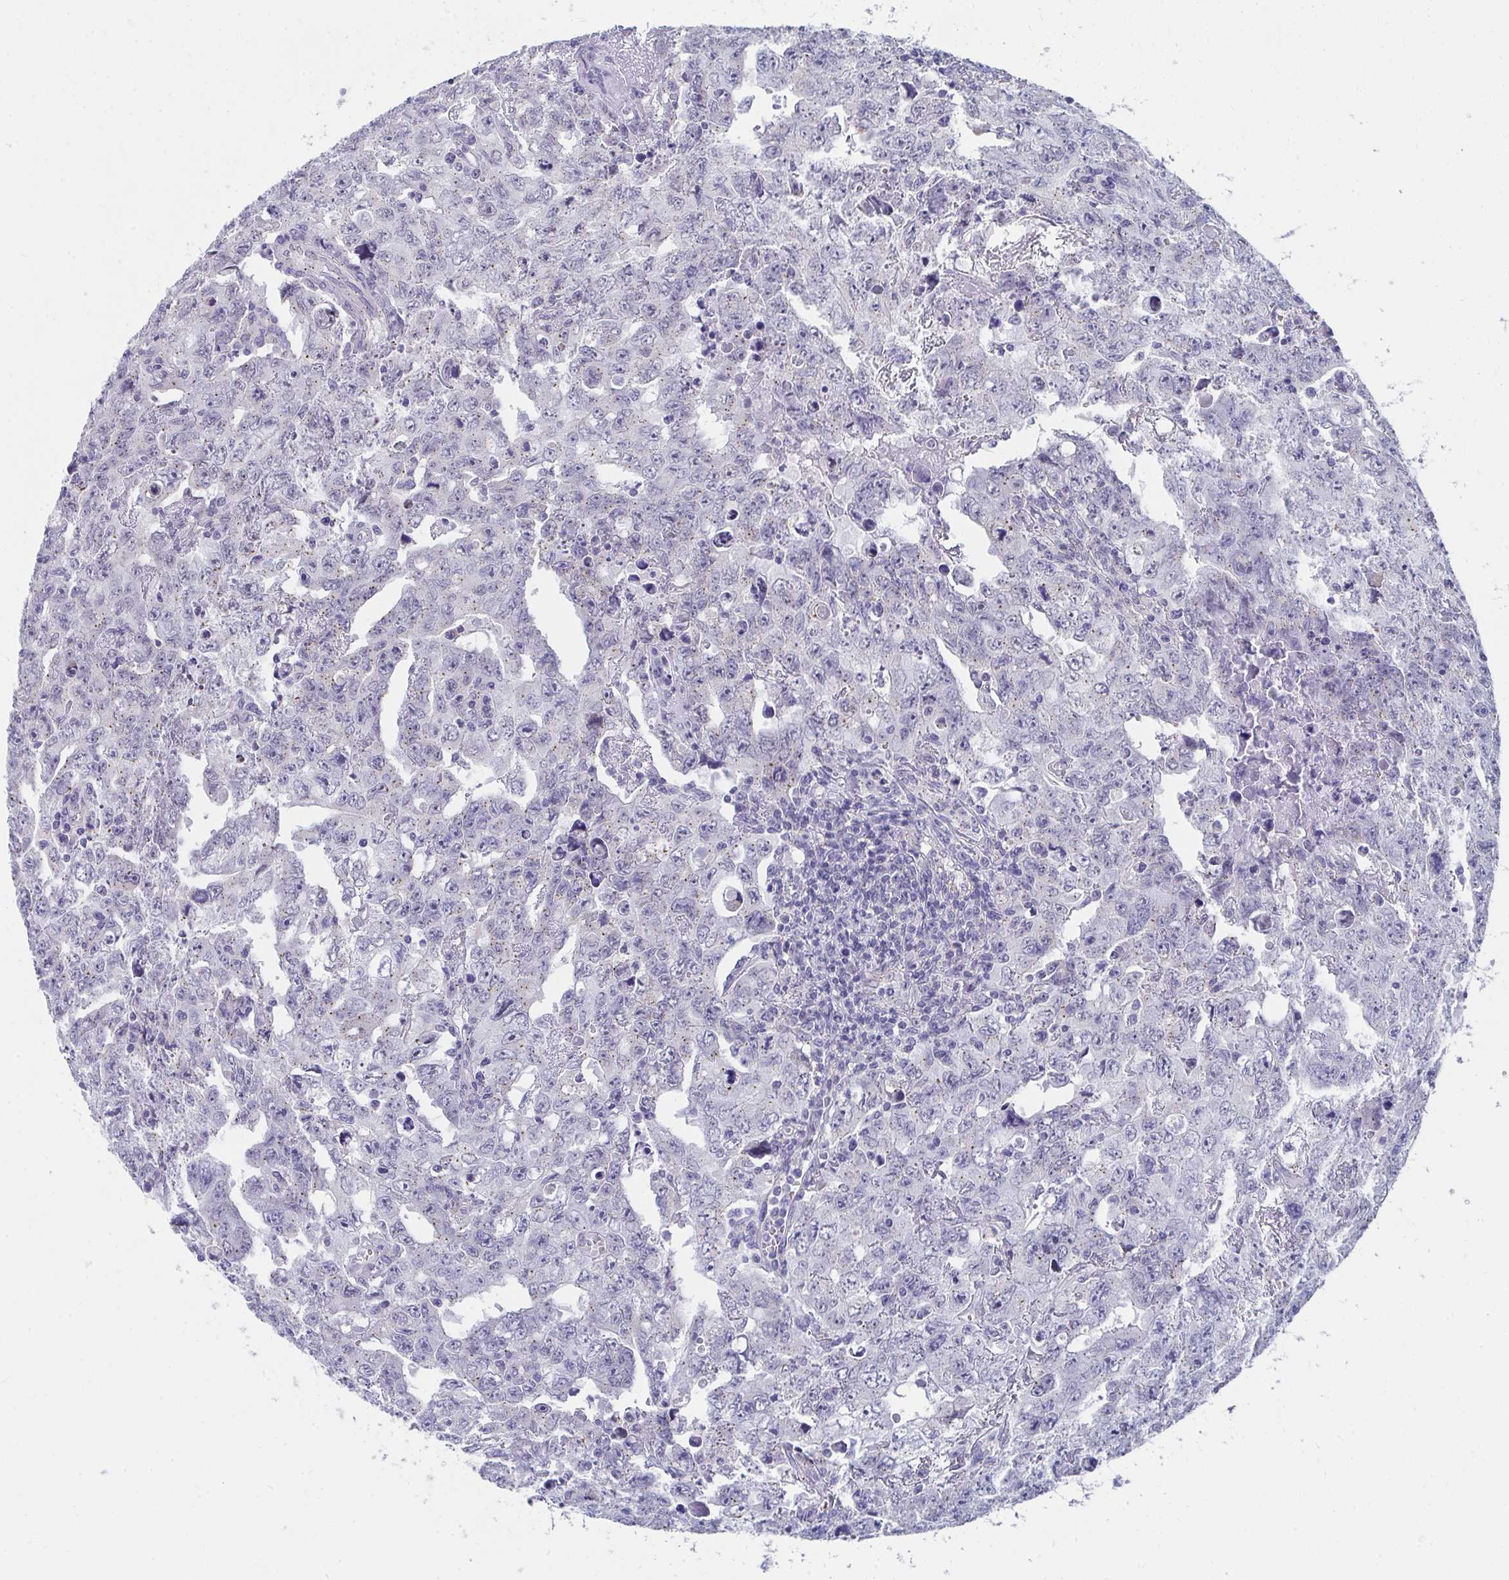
{"staining": {"intensity": "negative", "quantity": "none", "location": "none"}, "tissue": "testis cancer", "cell_type": "Tumor cells", "image_type": "cancer", "snomed": [{"axis": "morphology", "description": "Carcinoma, Embryonal, NOS"}, {"axis": "topography", "description": "Testis"}], "caption": "IHC histopathology image of neoplastic tissue: human testis cancer stained with DAB exhibits no significant protein staining in tumor cells.", "gene": "TMPRSS2", "patient": {"sex": "male", "age": 24}}